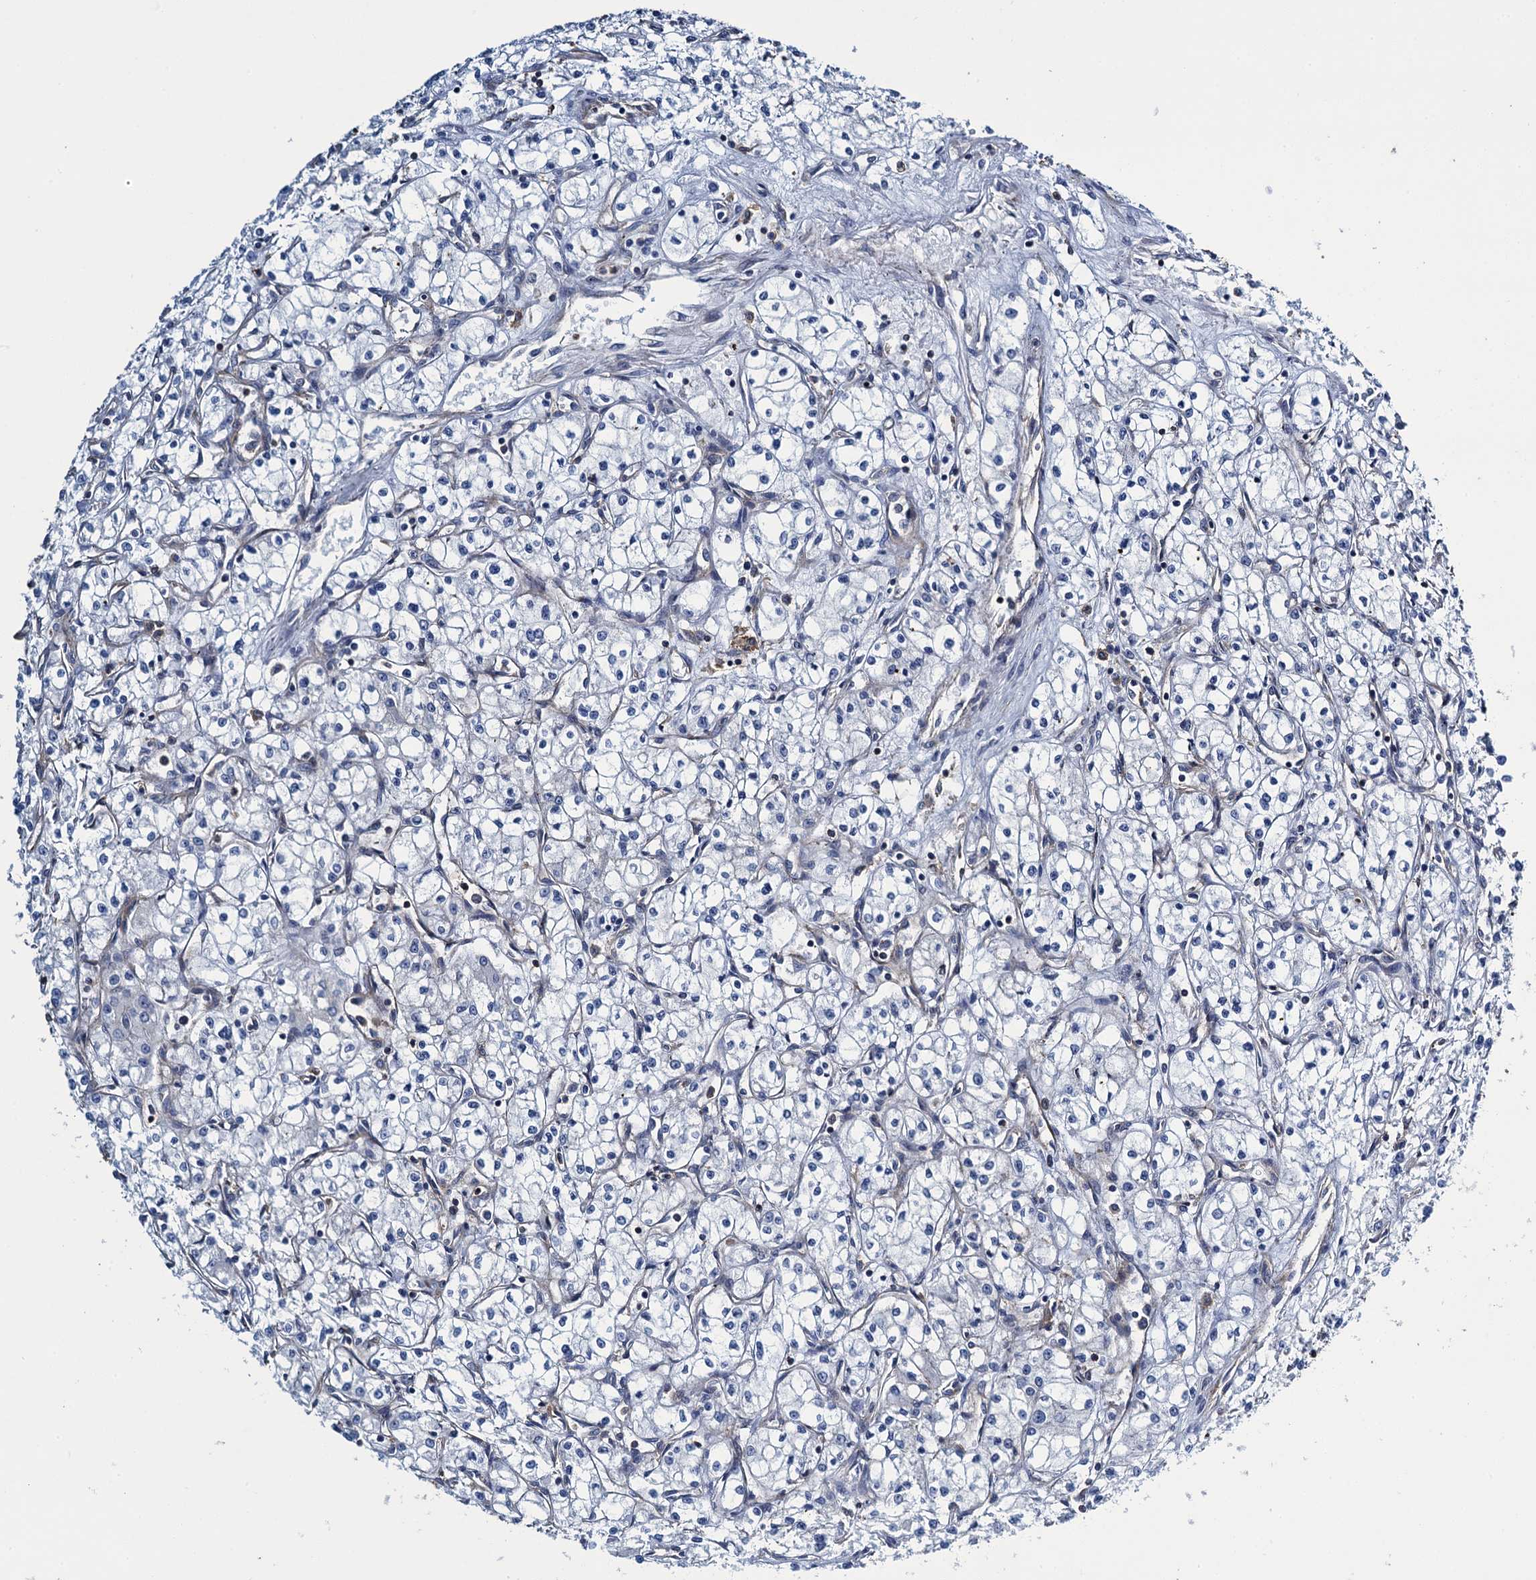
{"staining": {"intensity": "negative", "quantity": "none", "location": "none"}, "tissue": "renal cancer", "cell_type": "Tumor cells", "image_type": "cancer", "snomed": [{"axis": "morphology", "description": "Adenocarcinoma, NOS"}, {"axis": "topography", "description": "Kidney"}], "caption": "Immunohistochemical staining of adenocarcinoma (renal) shows no significant expression in tumor cells.", "gene": "PROSER2", "patient": {"sex": "male", "age": 59}}